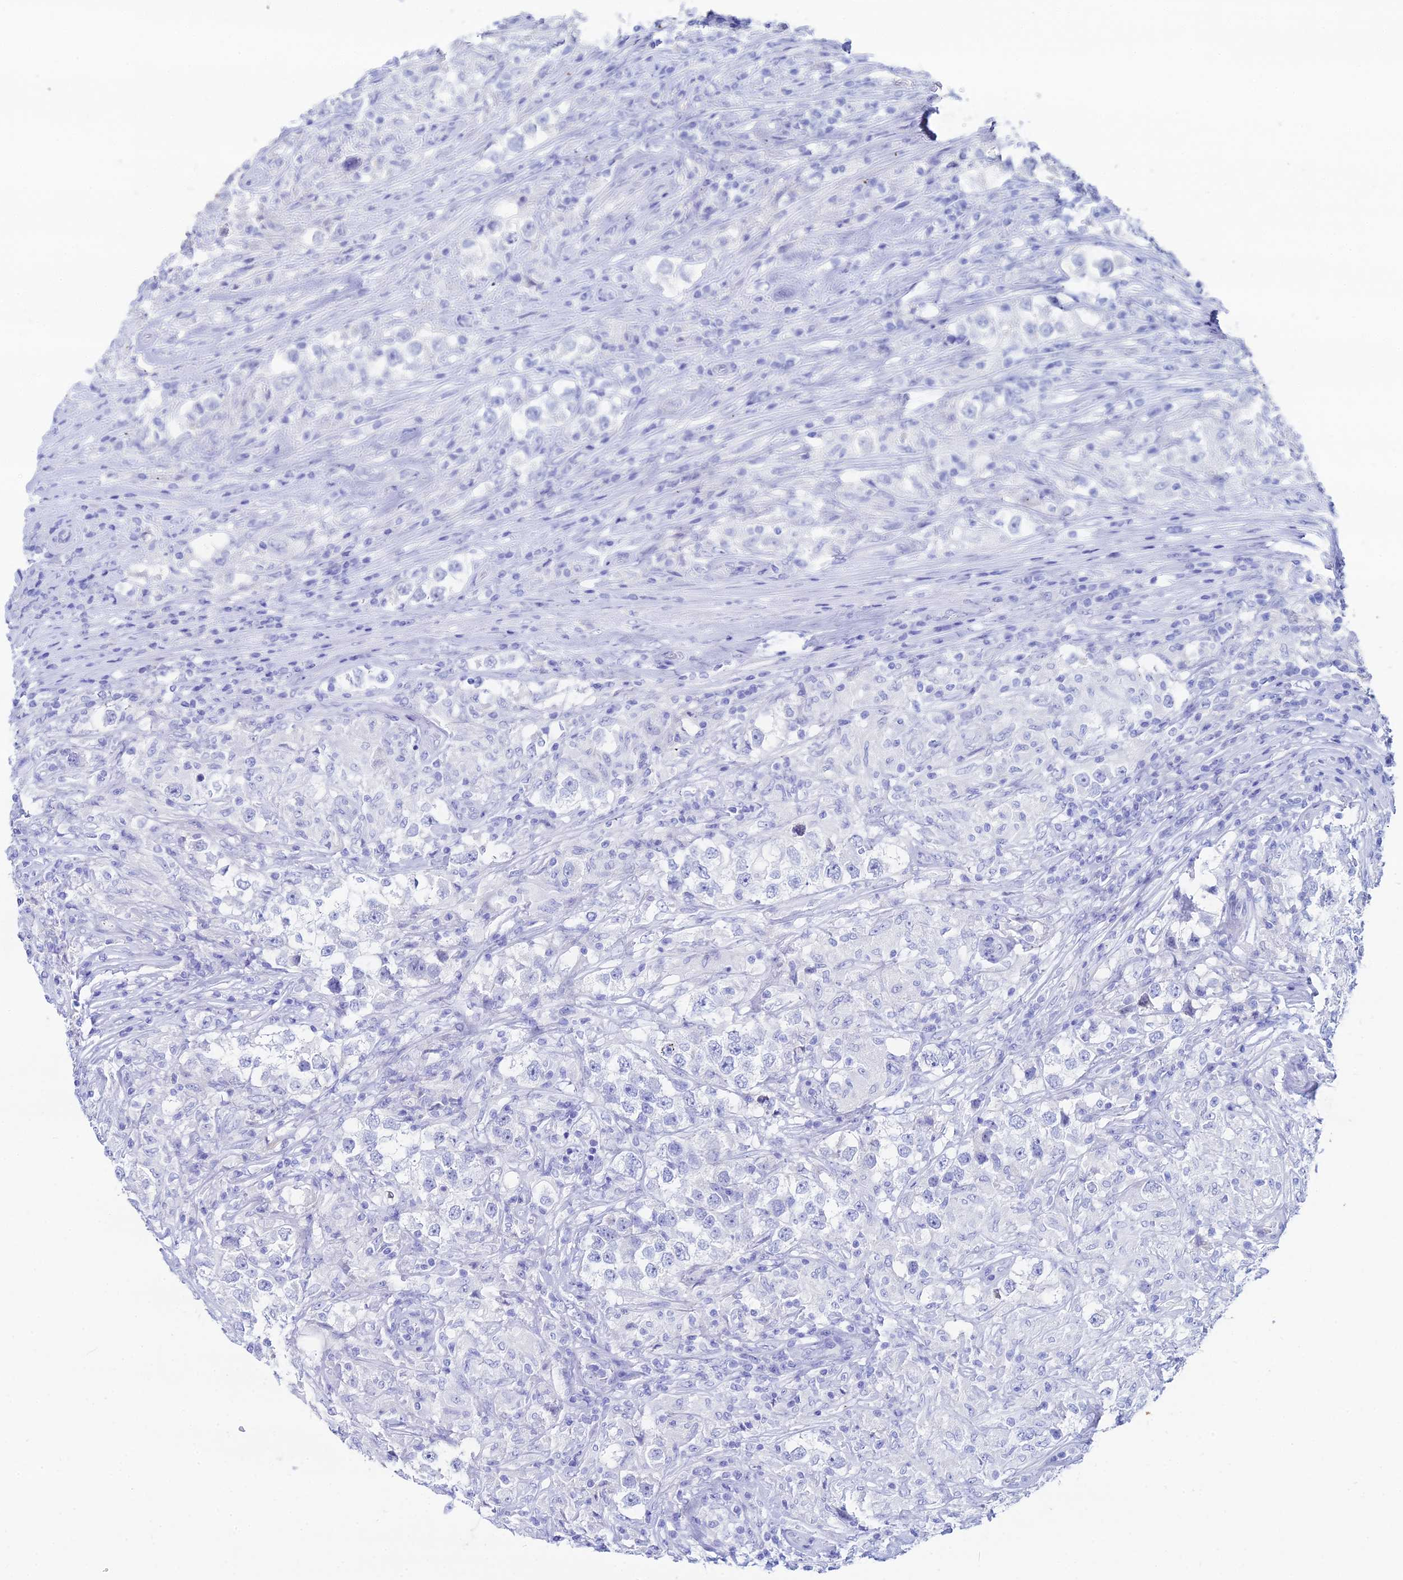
{"staining": {"intensity": "negative", "quantity": "none", "location": "none"}, "tissue": "testis cancer", "cell_type": "Tumor cells", "image_type": "cancer", "snomed": [{"axis": "morphology", "description": "Seminoma, NOS"}, {"axis": "topography", "description": "Testis"}], "caption": "Testis cancer was stained to show a protein in brown. There is no significant positivity in tumor cells.", "gene": "HSPA1L", "patient": {"sex": "male", "age": 46}}